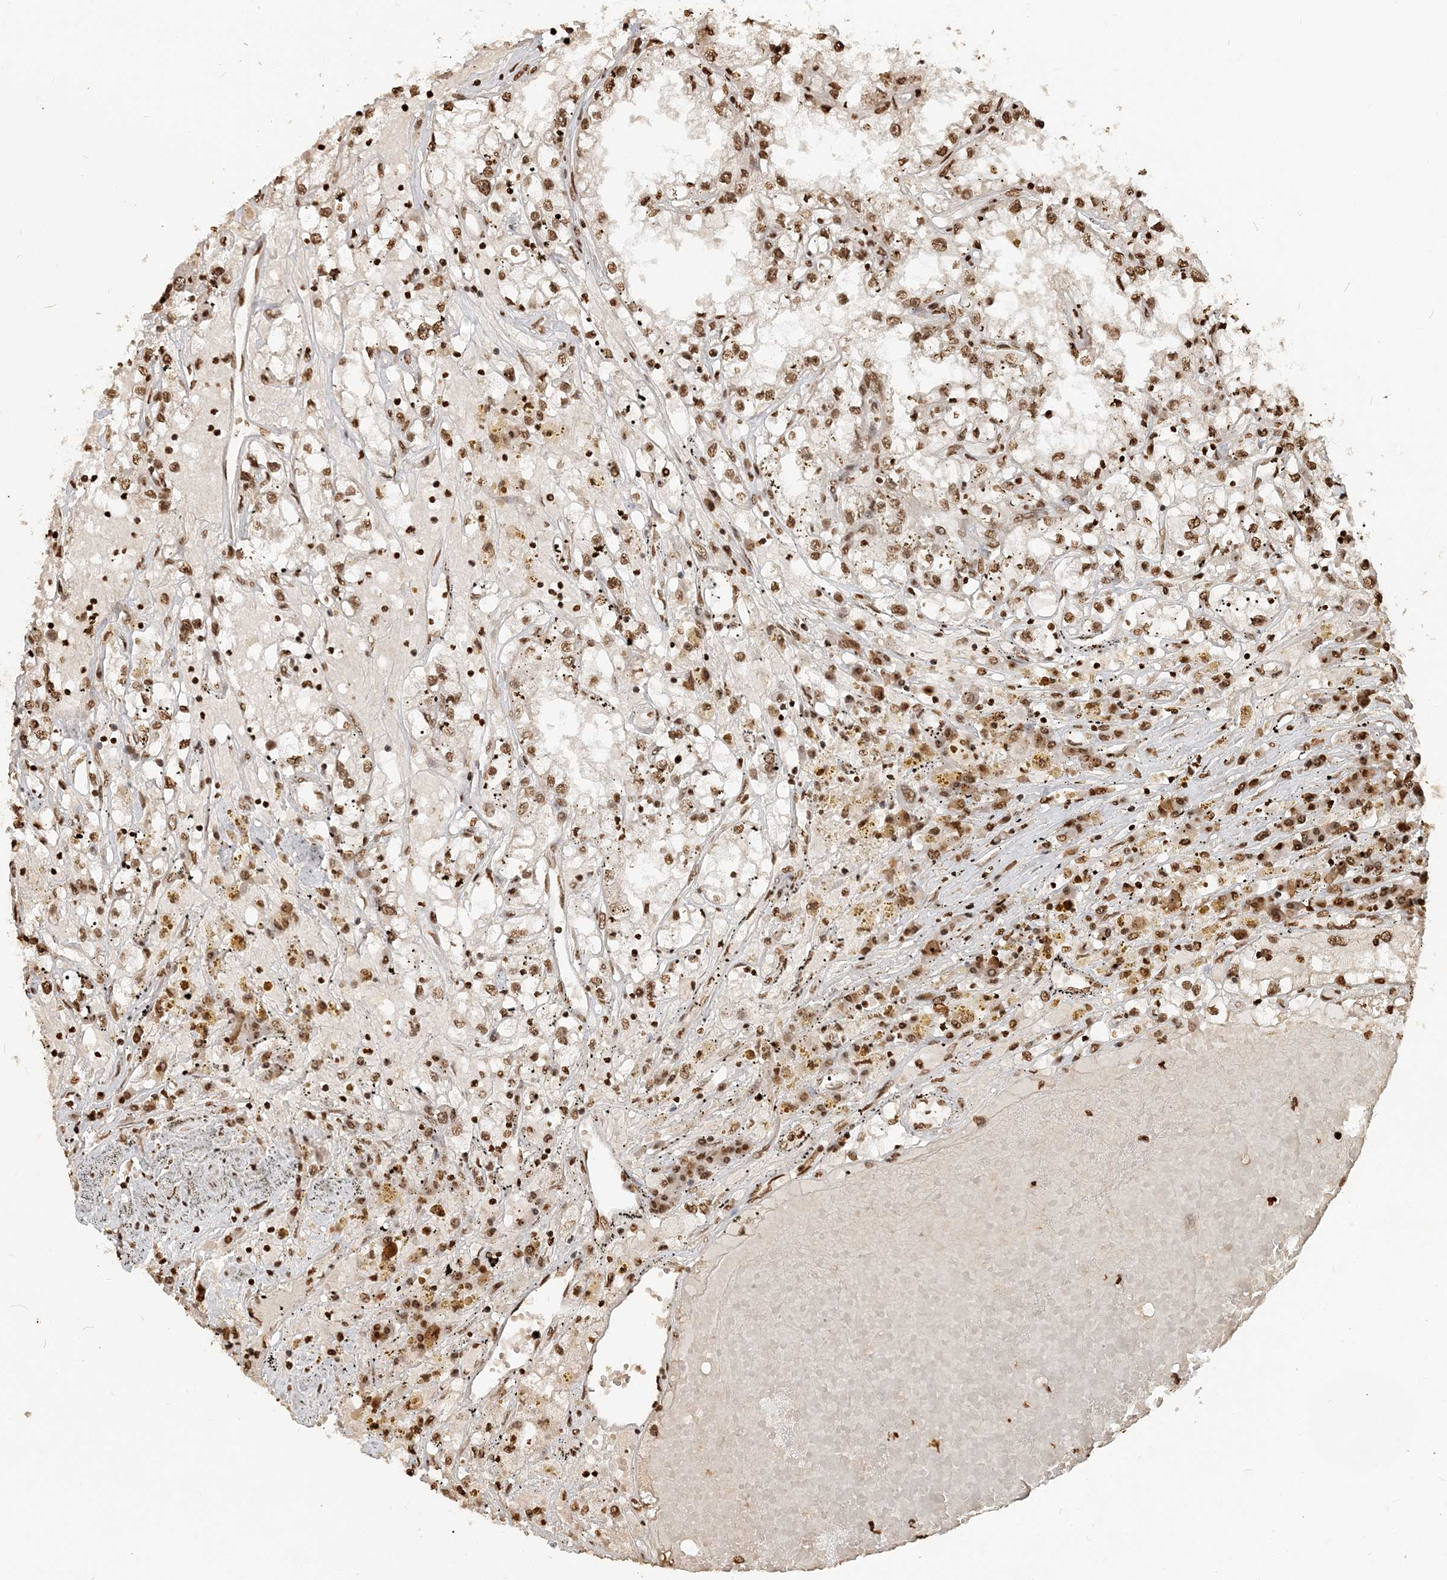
{"staining": {"intensity": "moderate", "quantity": ">75%", "location": "nuclear"}, "tissue": "renal cancer", "cell_type": "Tumor cells", "image_type": "cancer", "snomed": [{"axis": "morphology", "description": "Adenocarcinoma, NOS"}, {"axis": "topography", "description": "Kidney"}], "caption": "This photomicrograph exhibits renal cancer (adenocarcinoma) stained with IHC to label a protein in brown. The nuclear of tumor cells show moderate positivity for the protein. Nuclei are counter-stained blue.", "gene": "H3-3B", "patient": {"sex": "male", "age": 56}}